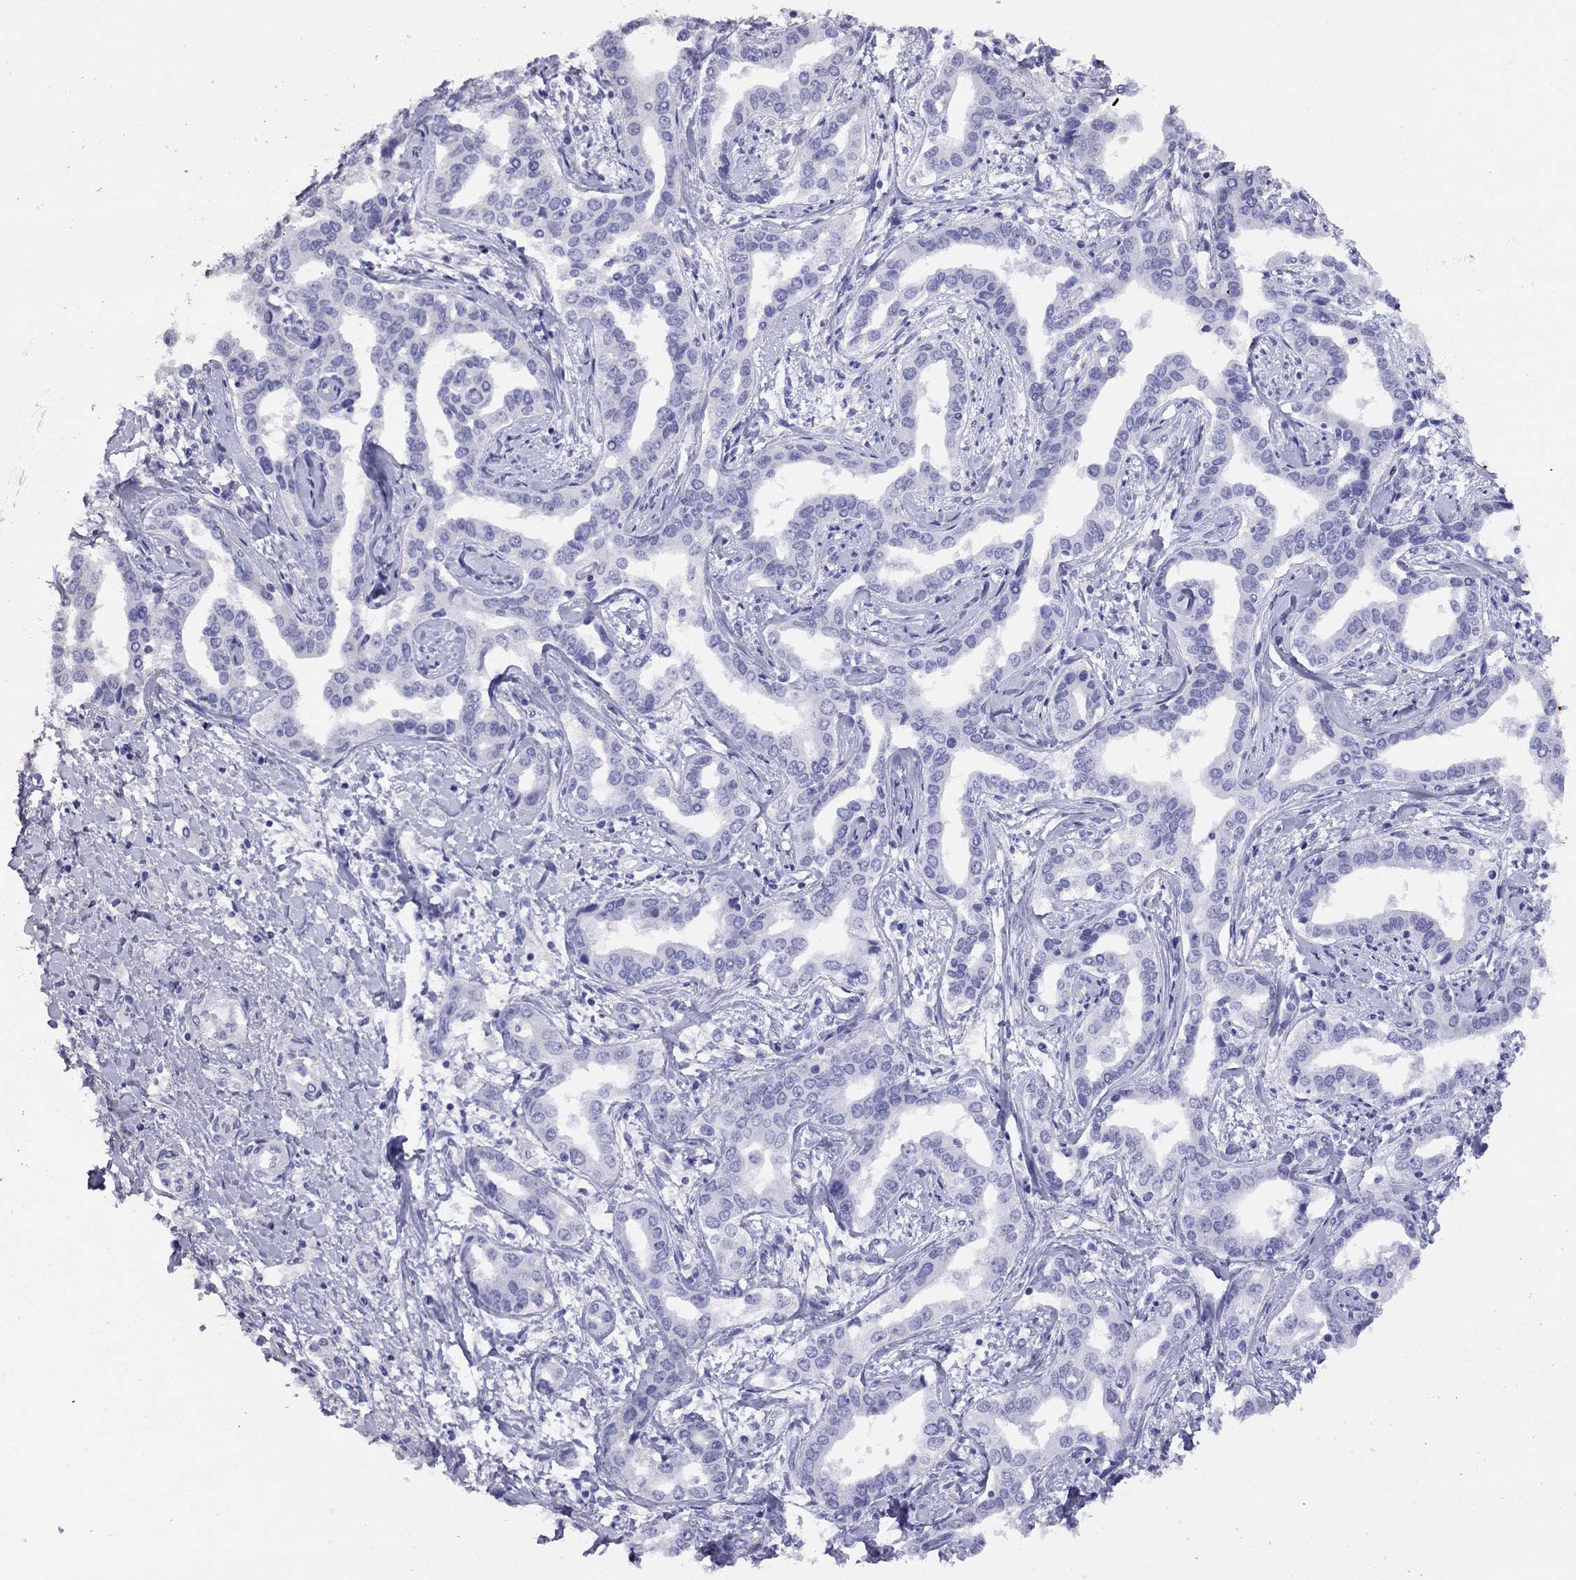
{"staining": {"intensity": "negative", "quantity": "none", "location": "none"}, "tissue": "liver cancer", "cell_type": "Tumor cells", "image_type": "cancer", "snomed": [{"axis": "morphology", "description": "Cholangiocarcinoma"}, {"axis": "topography", "description": "Liver"}], "caption": "Immunohistochemistry of human liver cancer (cholangiocarcinoma) shows no staining in tumor cells.", "gene": "GRIA2", "patient": {"sex": "male", "age": 59}}